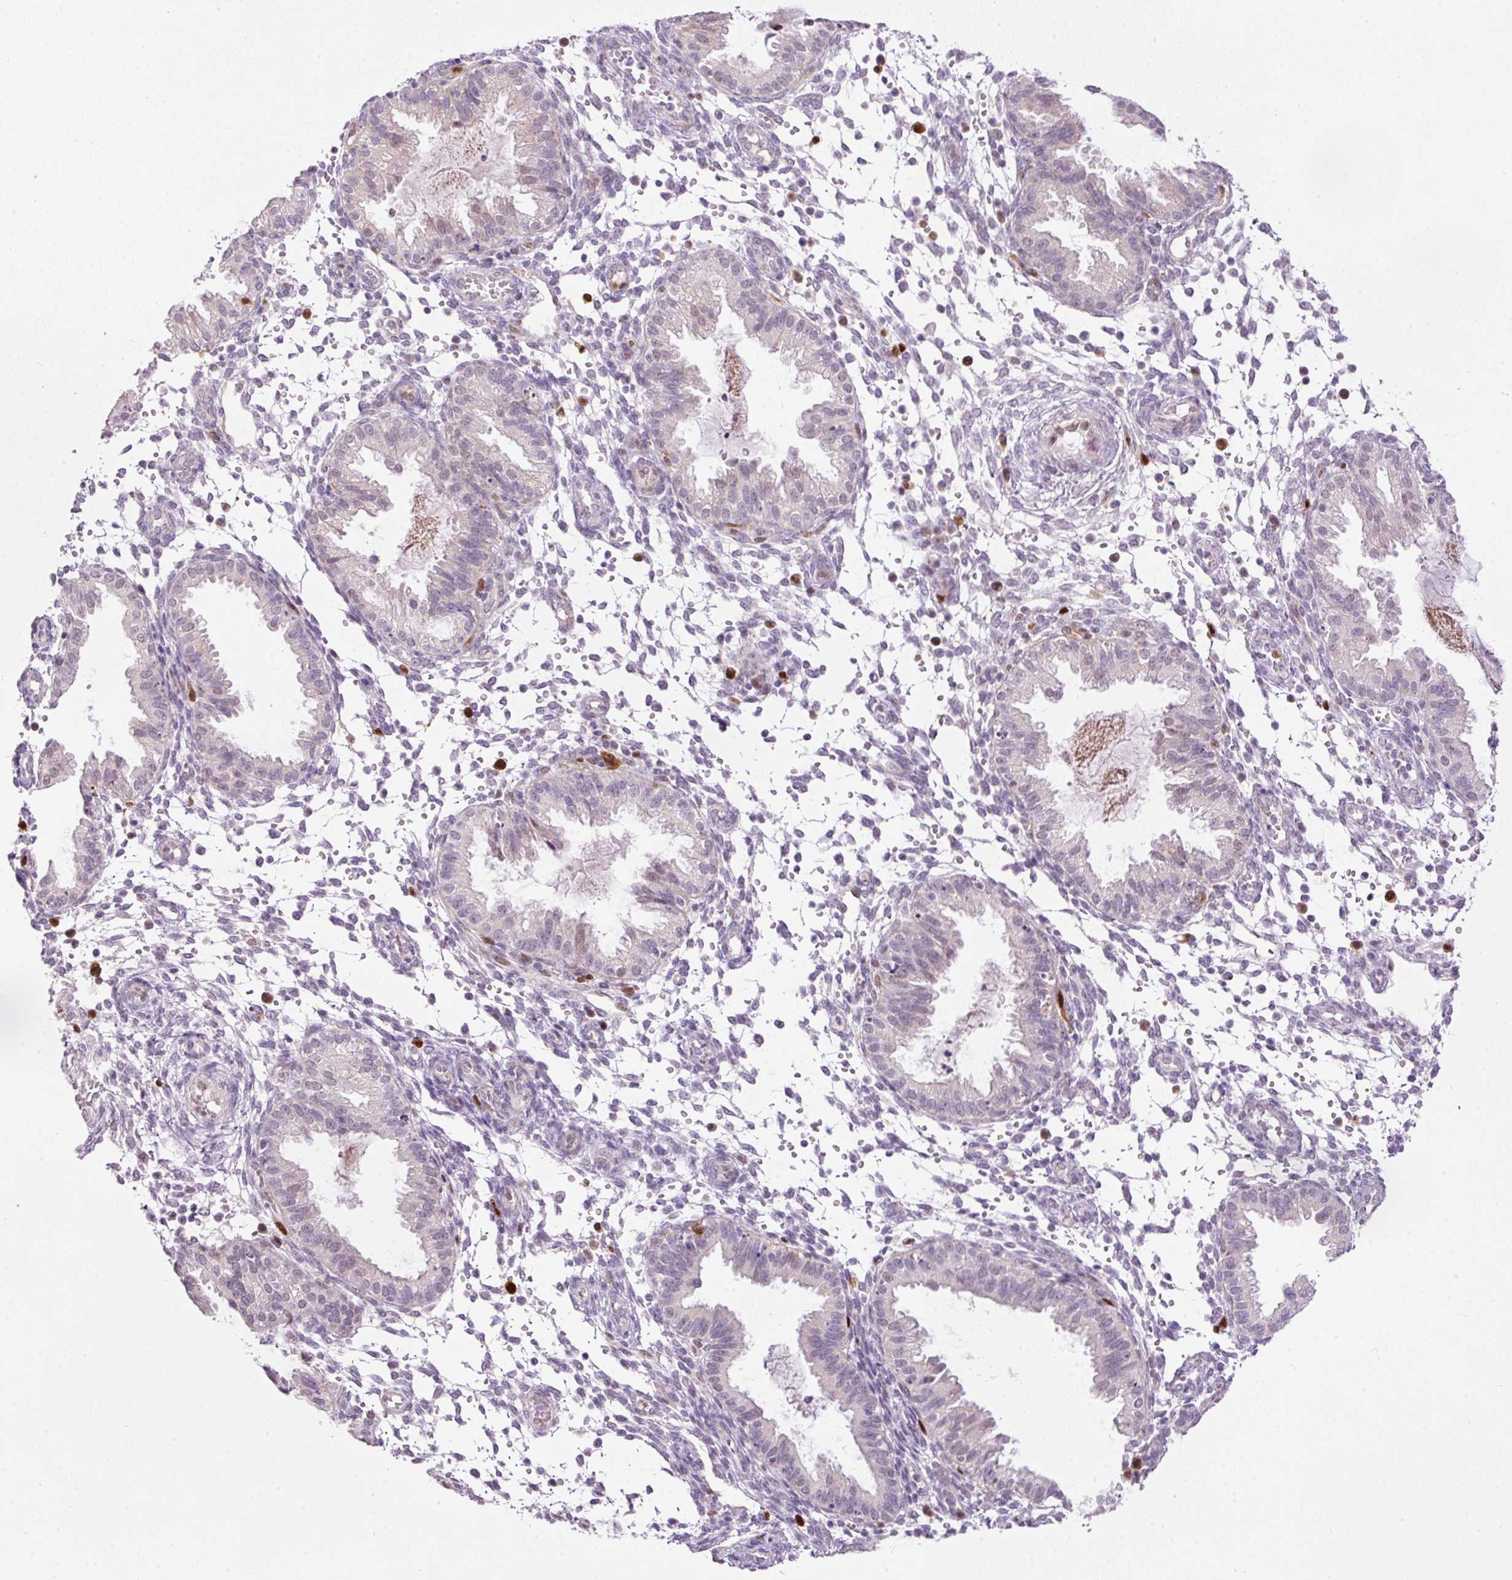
{"staining": {"intensity": "negative", "quantity": "none", "location": "none"}, "tissue": "endometrium", "cell_type": "Cells in endometrial stroma", "image_type": "normal", "snomed": [{"axis": "morphology", "description": "Normal tissue, NOS"}, {"axis": "topography", "description": "Endometrium"}], "caption": "Immunohistochemistry of unremarkable human endometrium reveals no positivity in cells in endometrial stroma. The staining was performed using DAB to visualize the protein expression in brown, while the nuclei were stained in blue with hematoxylin (Magnification: 20x).", "gene": "KPNA2", "patient": {"sex": "female", "age": 33}}